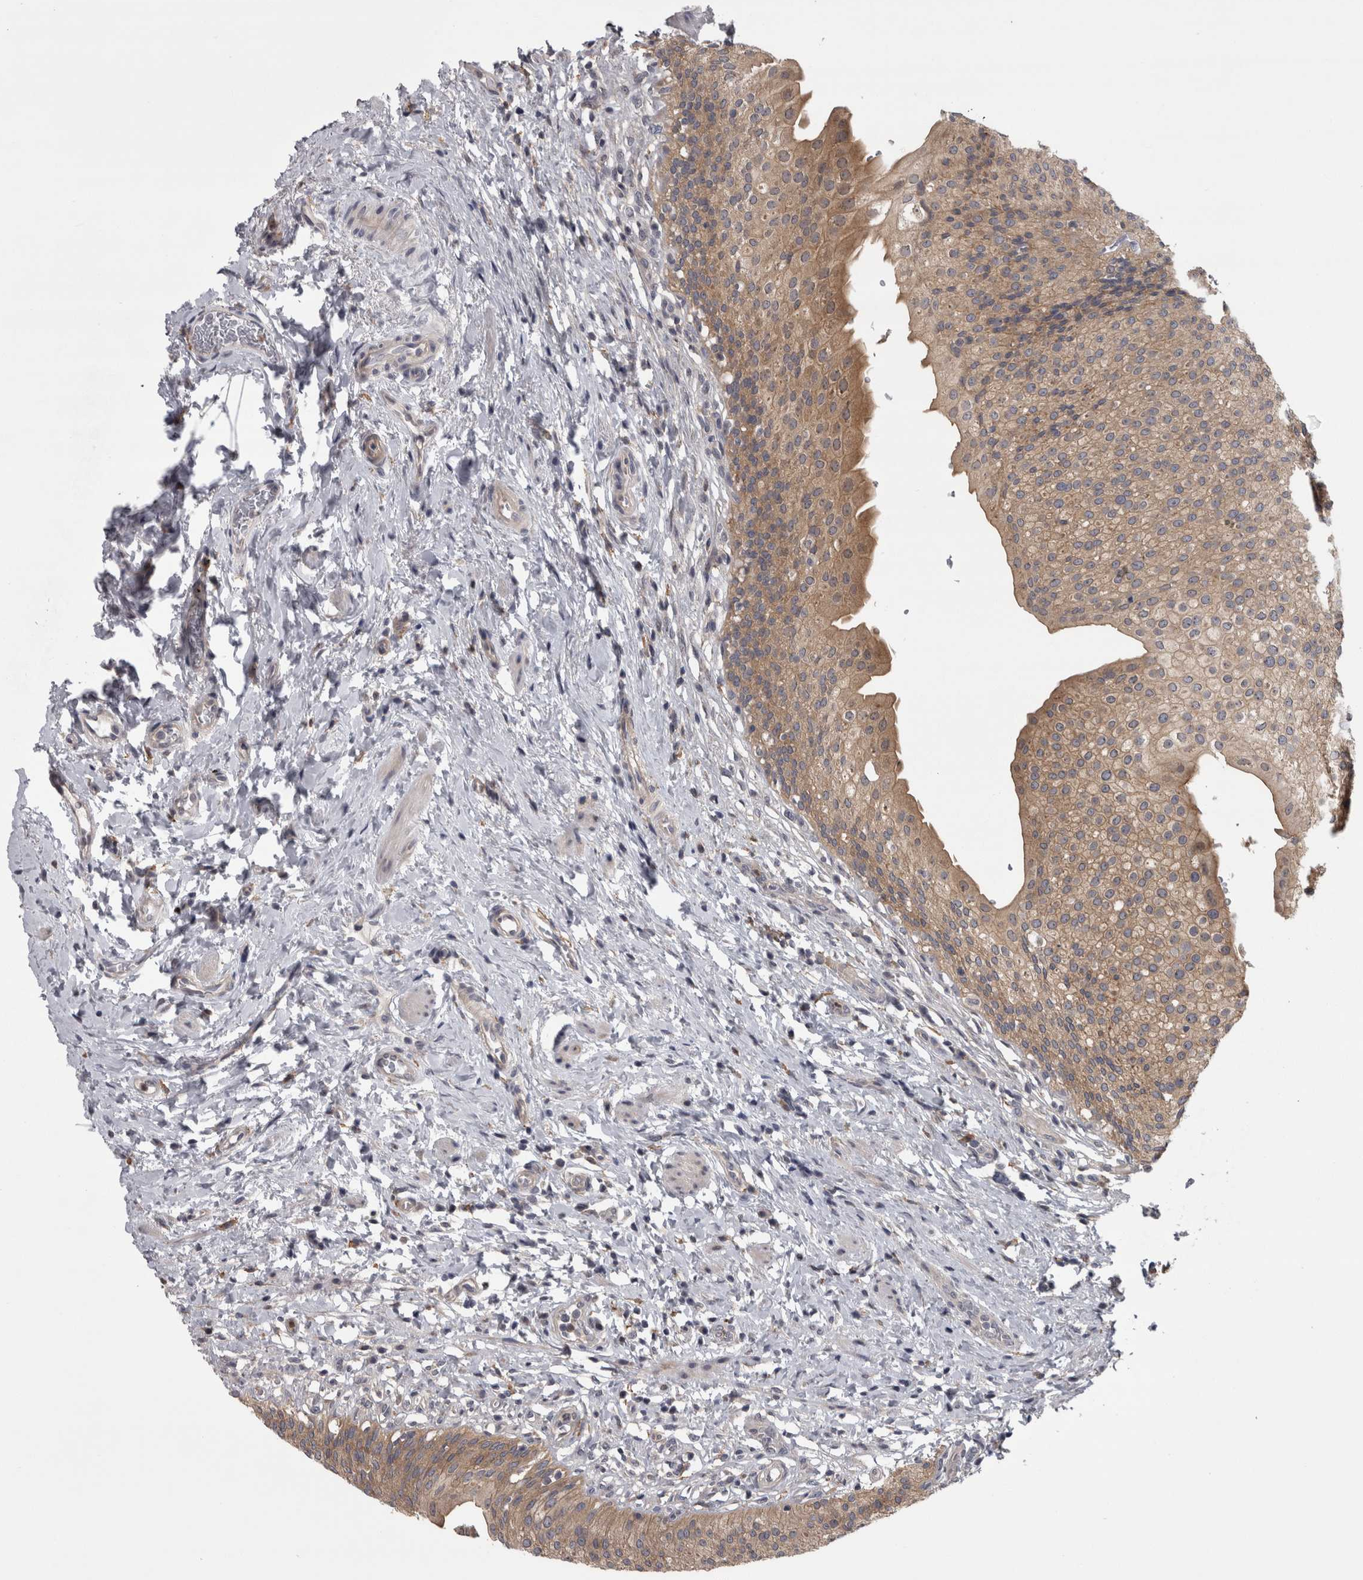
{"staining": {"intensity": "weak", "quantity": ">75%", "location": "cytoplasmic/membranous"}, "tissue": "urothelial cancer", "cell_type": "Tumor cells", "image_type": "cancer", "snomed": [{"axis": "morphology", "description": "Normal tissue, NOS"}, {"axis": "morphology", "description": "Urothelial carcinoma, Low grade"}, {"axis": "topography", "description": "Smooth muscle"}, {"axis": "topography", "description": "Urinary bladder"}], "caption": "A high-resolution micrograph shows immunohistochemistry staining of urothelial cancer, which reveals weak cytoplasmic/membranous expression in approximately >75% of tumor cells. (brown staining indicates protein expression, while blue staining denotes nuclei).", "gene": "PRKCI", "patient": {"sex": "male", "age": 60}}